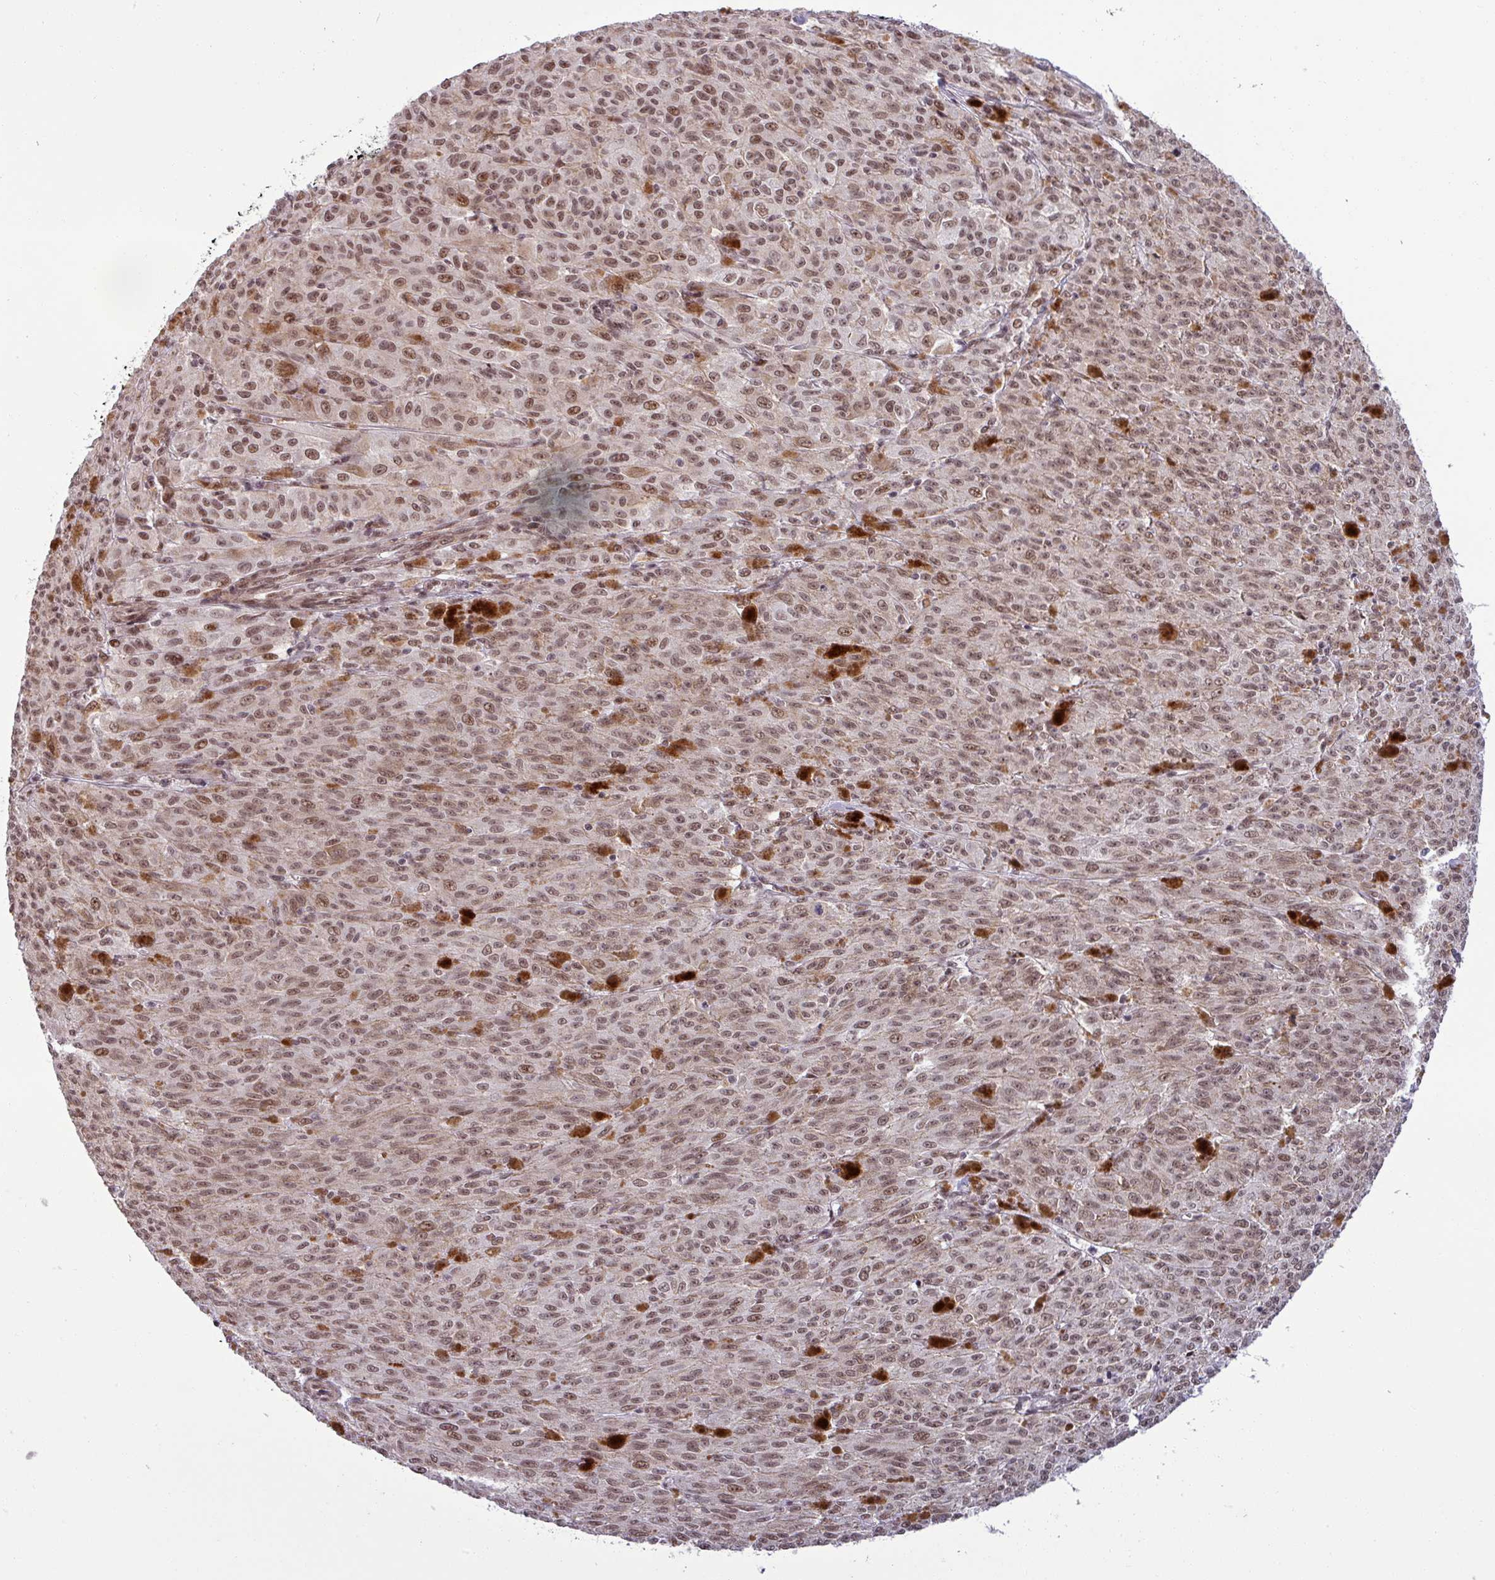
{"staining": {"intensity": "moderate", "quantity": ">75%", "location": "nuclear"}, "tissue": "melanoma", "cell_type": "Tumor cells", "image_type": "cancer", "snomed": [{"axis": "morphology", "description": "Malignant melanoma, NOS"}, {"axis": "topography", "description": "Skin"}], "caption": "Malignant melanoma stained with immunohistochemistry (IHC) displays moderate nuclear staining in approximately >75% of tumor cells.", "gene": "PTPN20", "patient": {"sex": "female", "age": 52}}